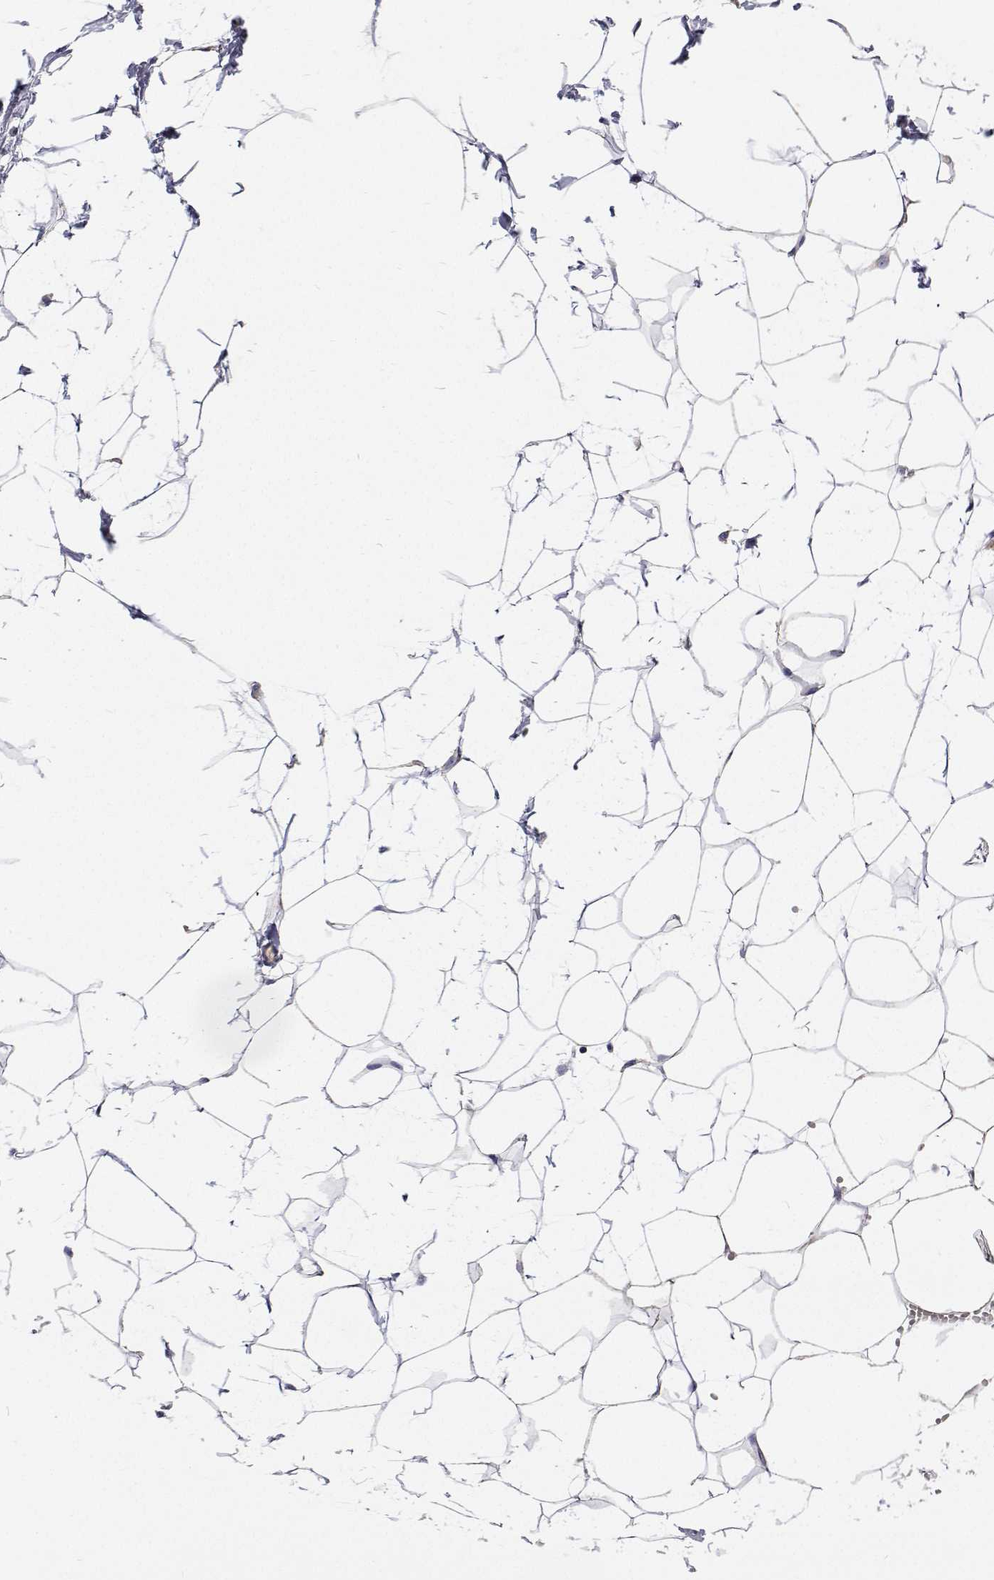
{"staining": {"intensity": "negative", "quantity": "none", "location": "none"}, "tissue": "breast", "cell_type": "Adipocytes", "image_type": "normal", "snomed": [{"axis": "morphology", "description": "Normal tissue, NOS"}, {"axis": "topography", "description": "Breast"}], "caption": "The photomicrograph exhibits no staining of adipocytes in unremarkable breast. (Stains: DAB (3,3'-diaminobenzidine) immunohistochemistry (IHC) with hematoxylin counter stain, Microscopy: brightfield microscopy at high magnification).", "gene": "TRIM60", "patient": {"sex": "female", "age": 27}}